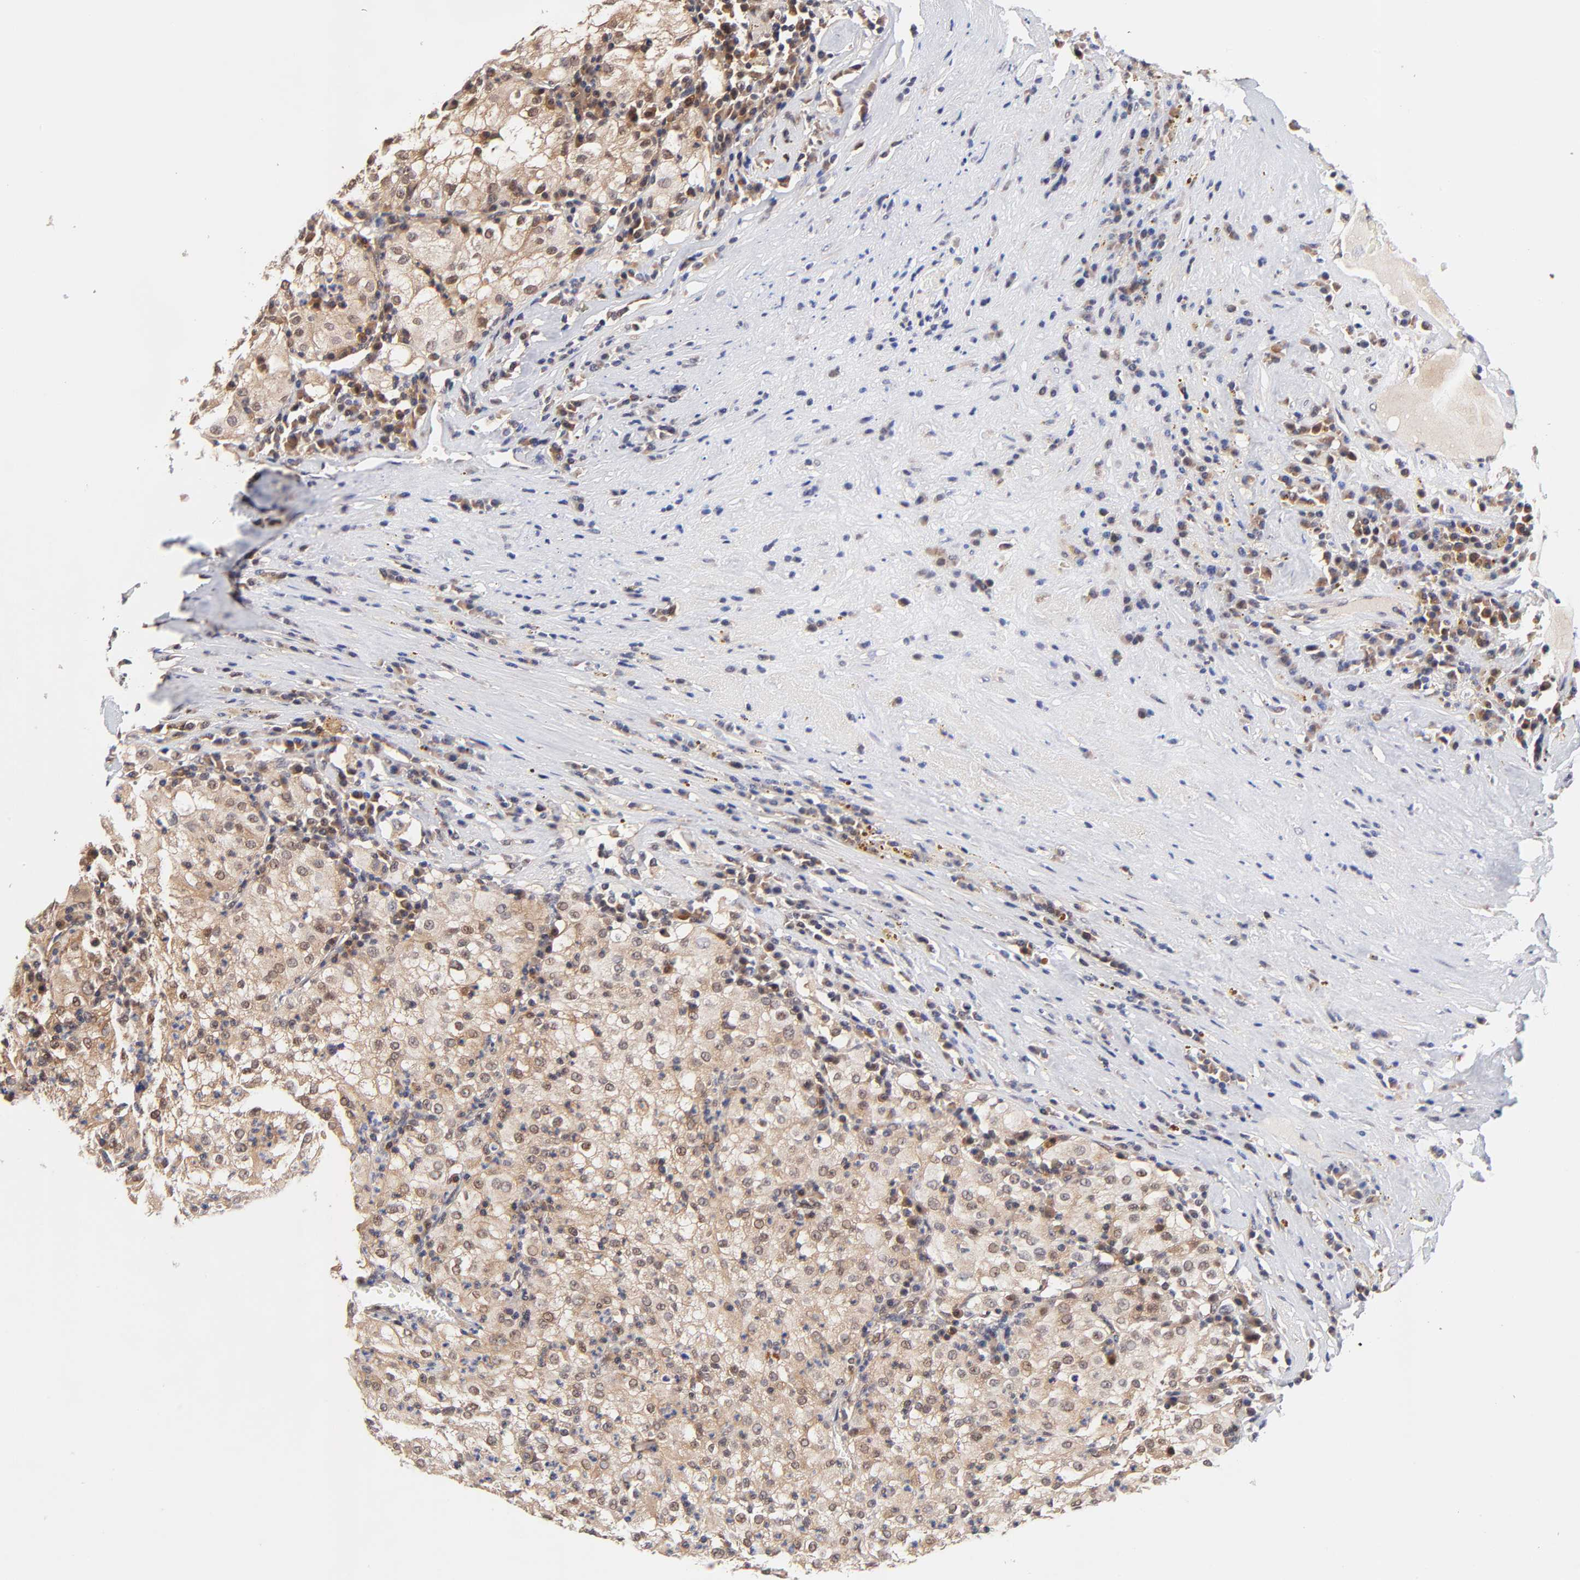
{"staining": {"intensity": "moderate", "quantity": "25%-75%", "location": "cytoplasmic/membranous,nuclear"}, "tissue": "renal cancer", "cell_type": "Tumor cells", "image_type": "cancer", "snomed": [{"axis": "morphology", "description": "Adenocarcinoma, NOS"}, {"axis": "topography", "description": "Kidney"}], "caption": "Immunohistochemical staining of renal cancer (adenocarcinoma) demonstrates medium levels of moderate cytoplasmic/membranous and nuclear positivity in approximately 25%-75% of tumor cells. The staining is performed using DAB brown chromogen to label protein expression. The nuclei are counter-stained blue using hematoxylin.", "gene": "TXNL1", "patient": {"sex": "male", "age": 59}}